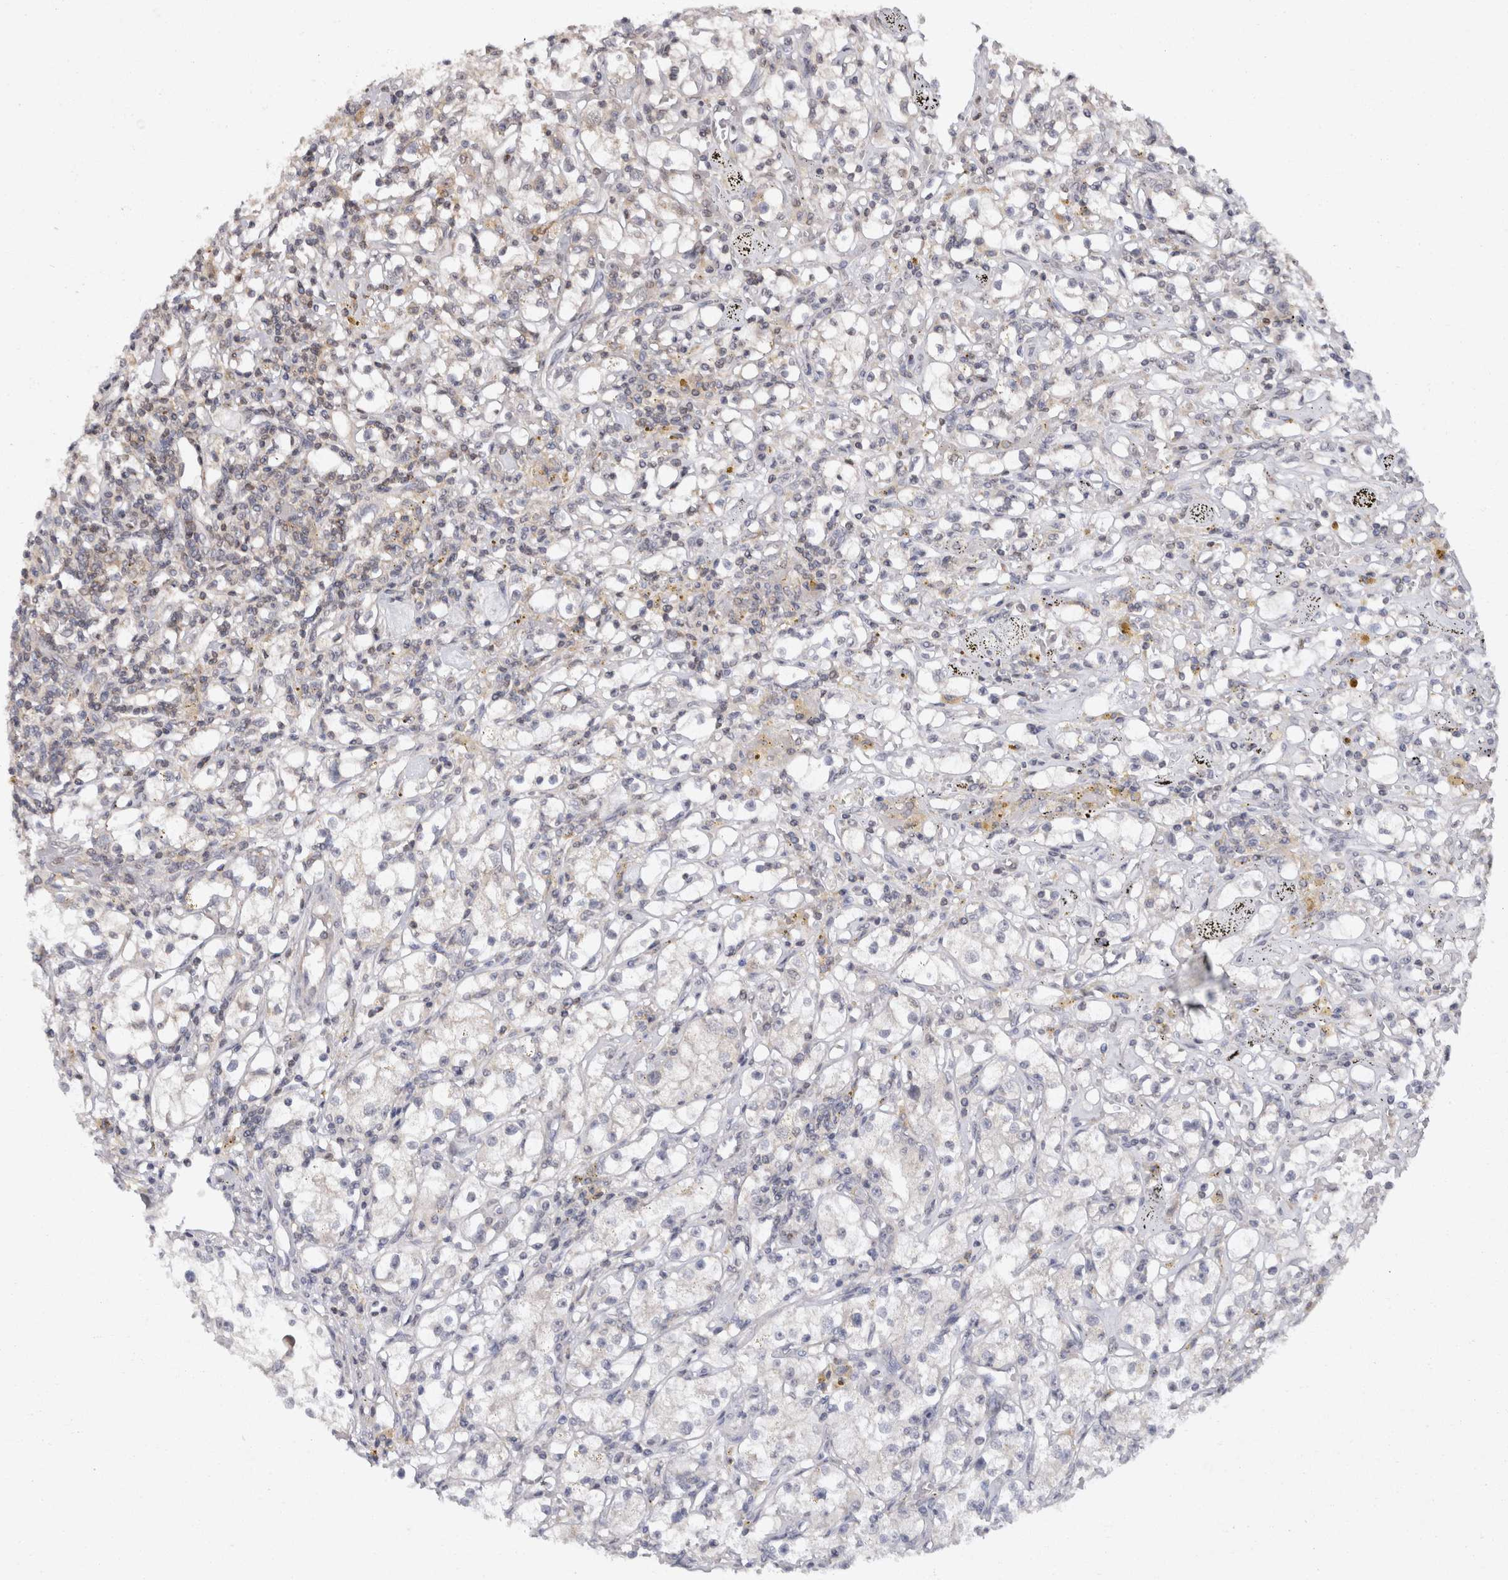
{"staining": {"intensity": "negative", "quantity": "none", "location": "none"}, "tissue": "renal cancer", "cell_type": "Tumor cells", "image_type": "cancer", "snomed": [{"axis": "morphology", "description": "Adenocarcinoma, NOS"}, {"axis": "topography", "description": "Kidney"}], "caption": "Immunohistochemistry (IHC) image of renal cancer stained for a protein (brown), which exhibits no positivity in tumor cells.", "gene": "HMOX2", "patient": {"sex": "male", "age": 56}}